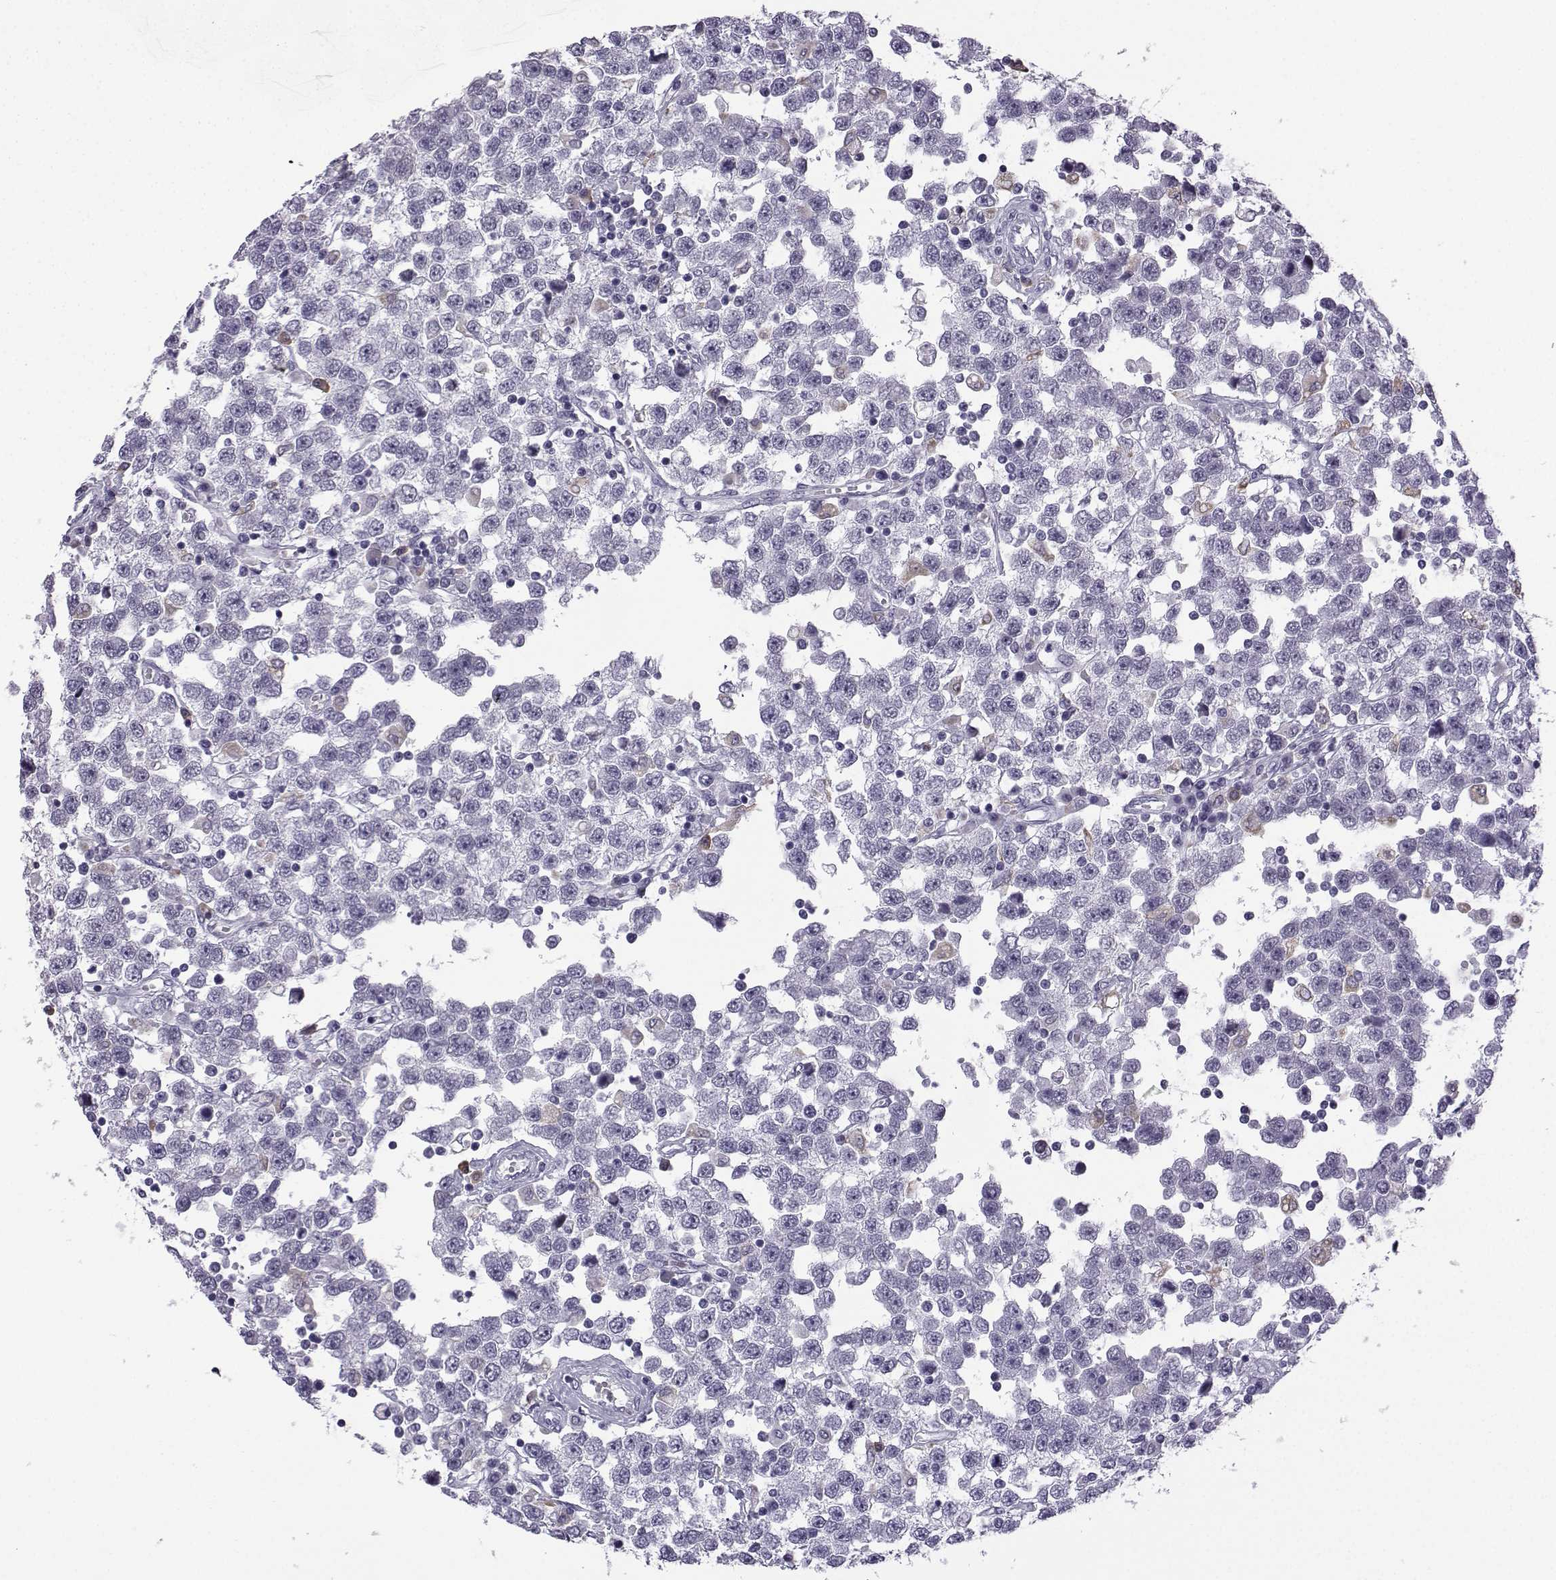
{"staining": {"intensity": "negative", "quantity": "none", "location": "none"}, "tissue": "testis cancer", "cell_type": "Tumor cells", "image_type": "cancer", "snomed": [{"axis": "morphology", "description": "Seminoma, NOS"}, {"axis": "topography", "description": "Testis"}], "caption": "Immunohistochemistry photomicrograph of neoplastic tissue: human testis seminoma stained with DAB reveals no significant protein expression in tumor cells.", "gene": "MRGBP", "patient": {"sex": "male", "age": 34}}